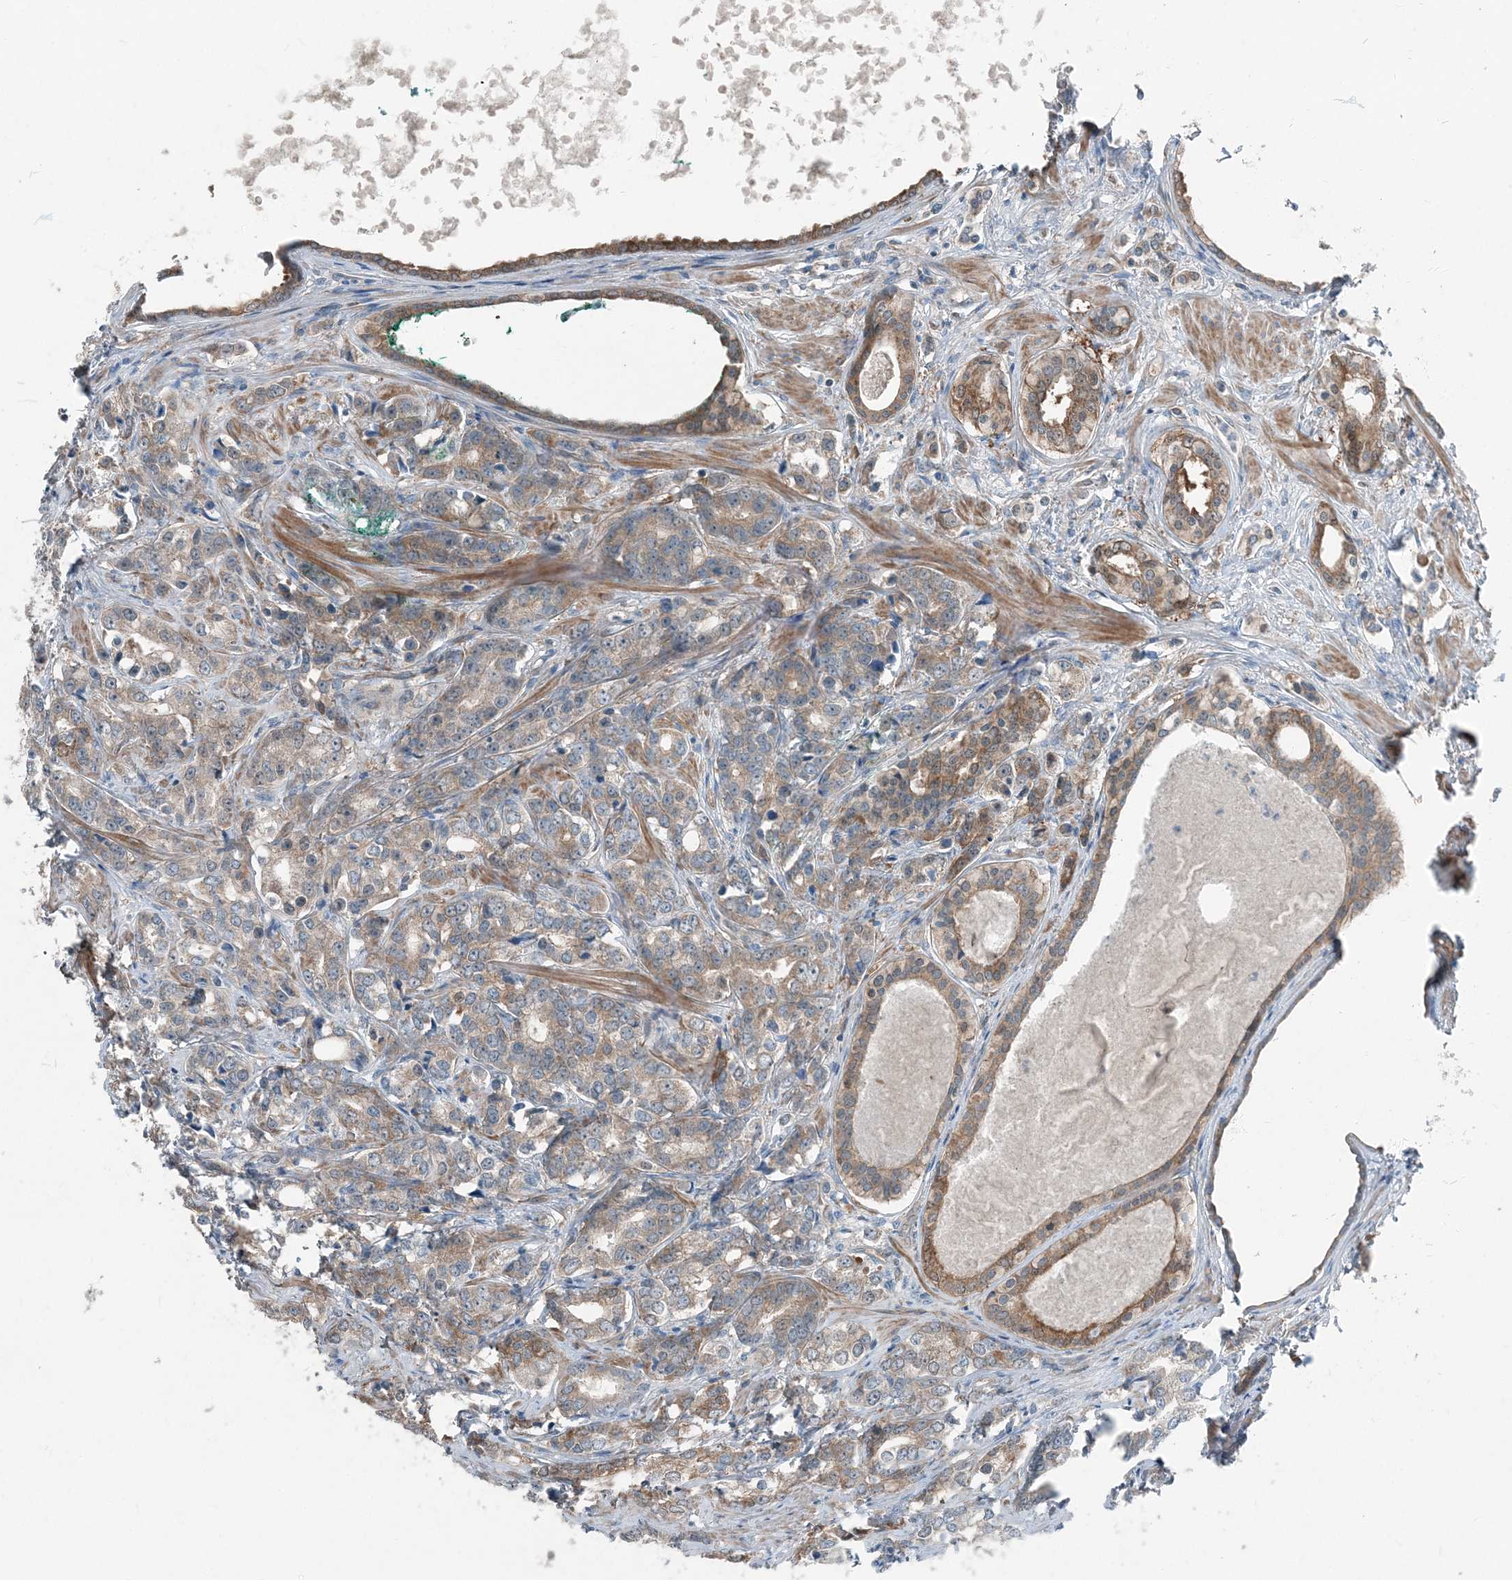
{"staining": {"intensity": "moderate", "quantity": "25%-75%", "location": "cytoplasmic/membranous"}, "tissue": "prostate cancer", "cell_type": "Tumor cells", "image_type": "cancer", "snomed": [{"axis": "morphology", "description": "Adenocarcinoma, High grade"}, {"axis": "topography", "description": "Prostate"}], "caption": "Tumor cells show medium levels of moderate cytoplasmic/membranous staining in about 25%-75% of cells in prostate cancer.", "gene": "ARMH1", "patient": {"sex": "male", "age": 62}}